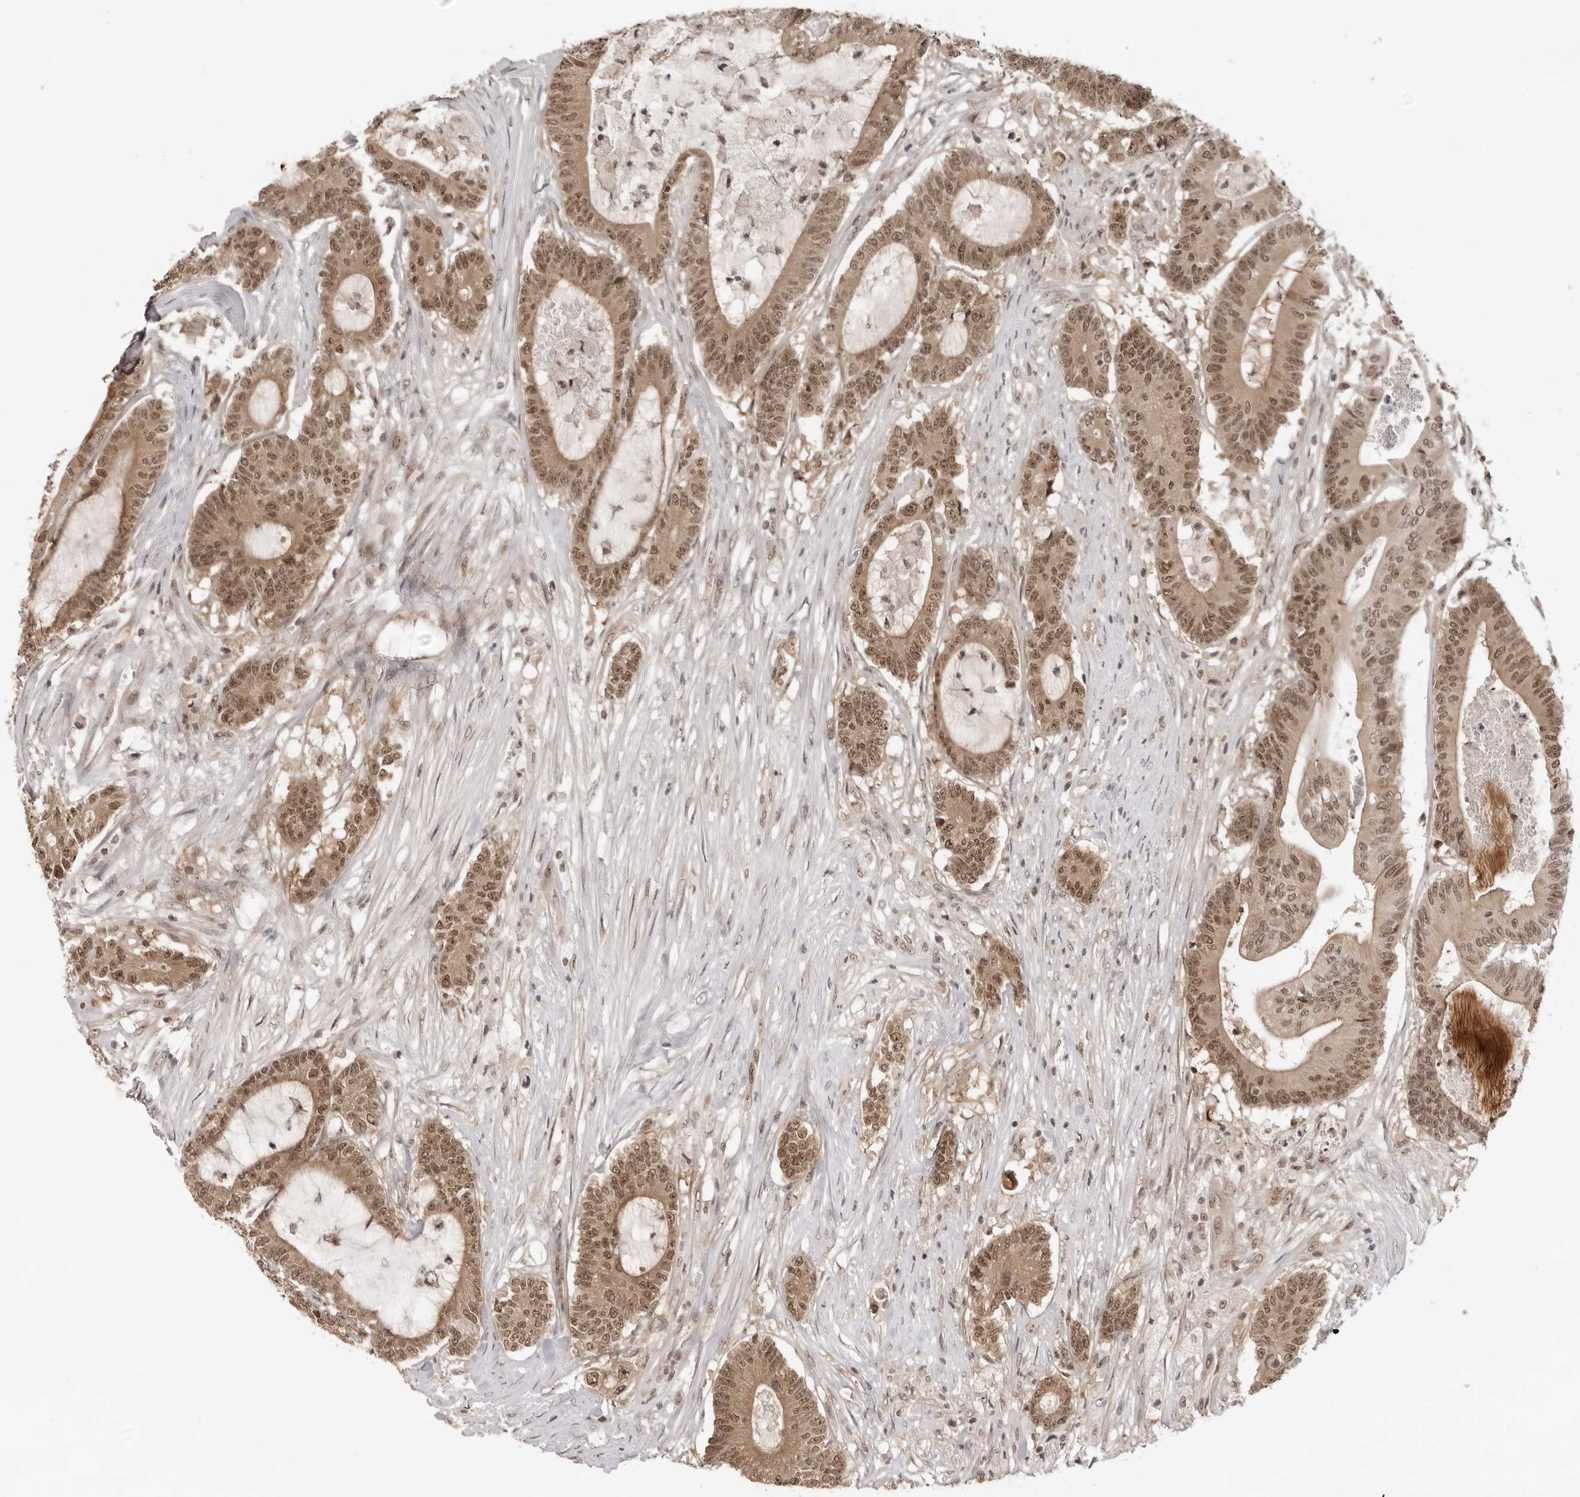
{"staining": {"intensity": "moderate", "quantity": ">75%", "location": "cytoplasmic/membranous,nuclear"}, "tissue": "colorectal cancer", "cell_type": "Tumor cells", "image_type": "cancer", "snomed": [{"axis": "morphology", "description": "Adenocarcinoma, NOS"}, {"axis": "topography", "description": "Colon"}], "caption": "Colorectal cancer stained with a protein marker displays moderate staining in tumor cells.", "gene": "EXOSC10", "patient": {"sex": "female", "age": 84}}